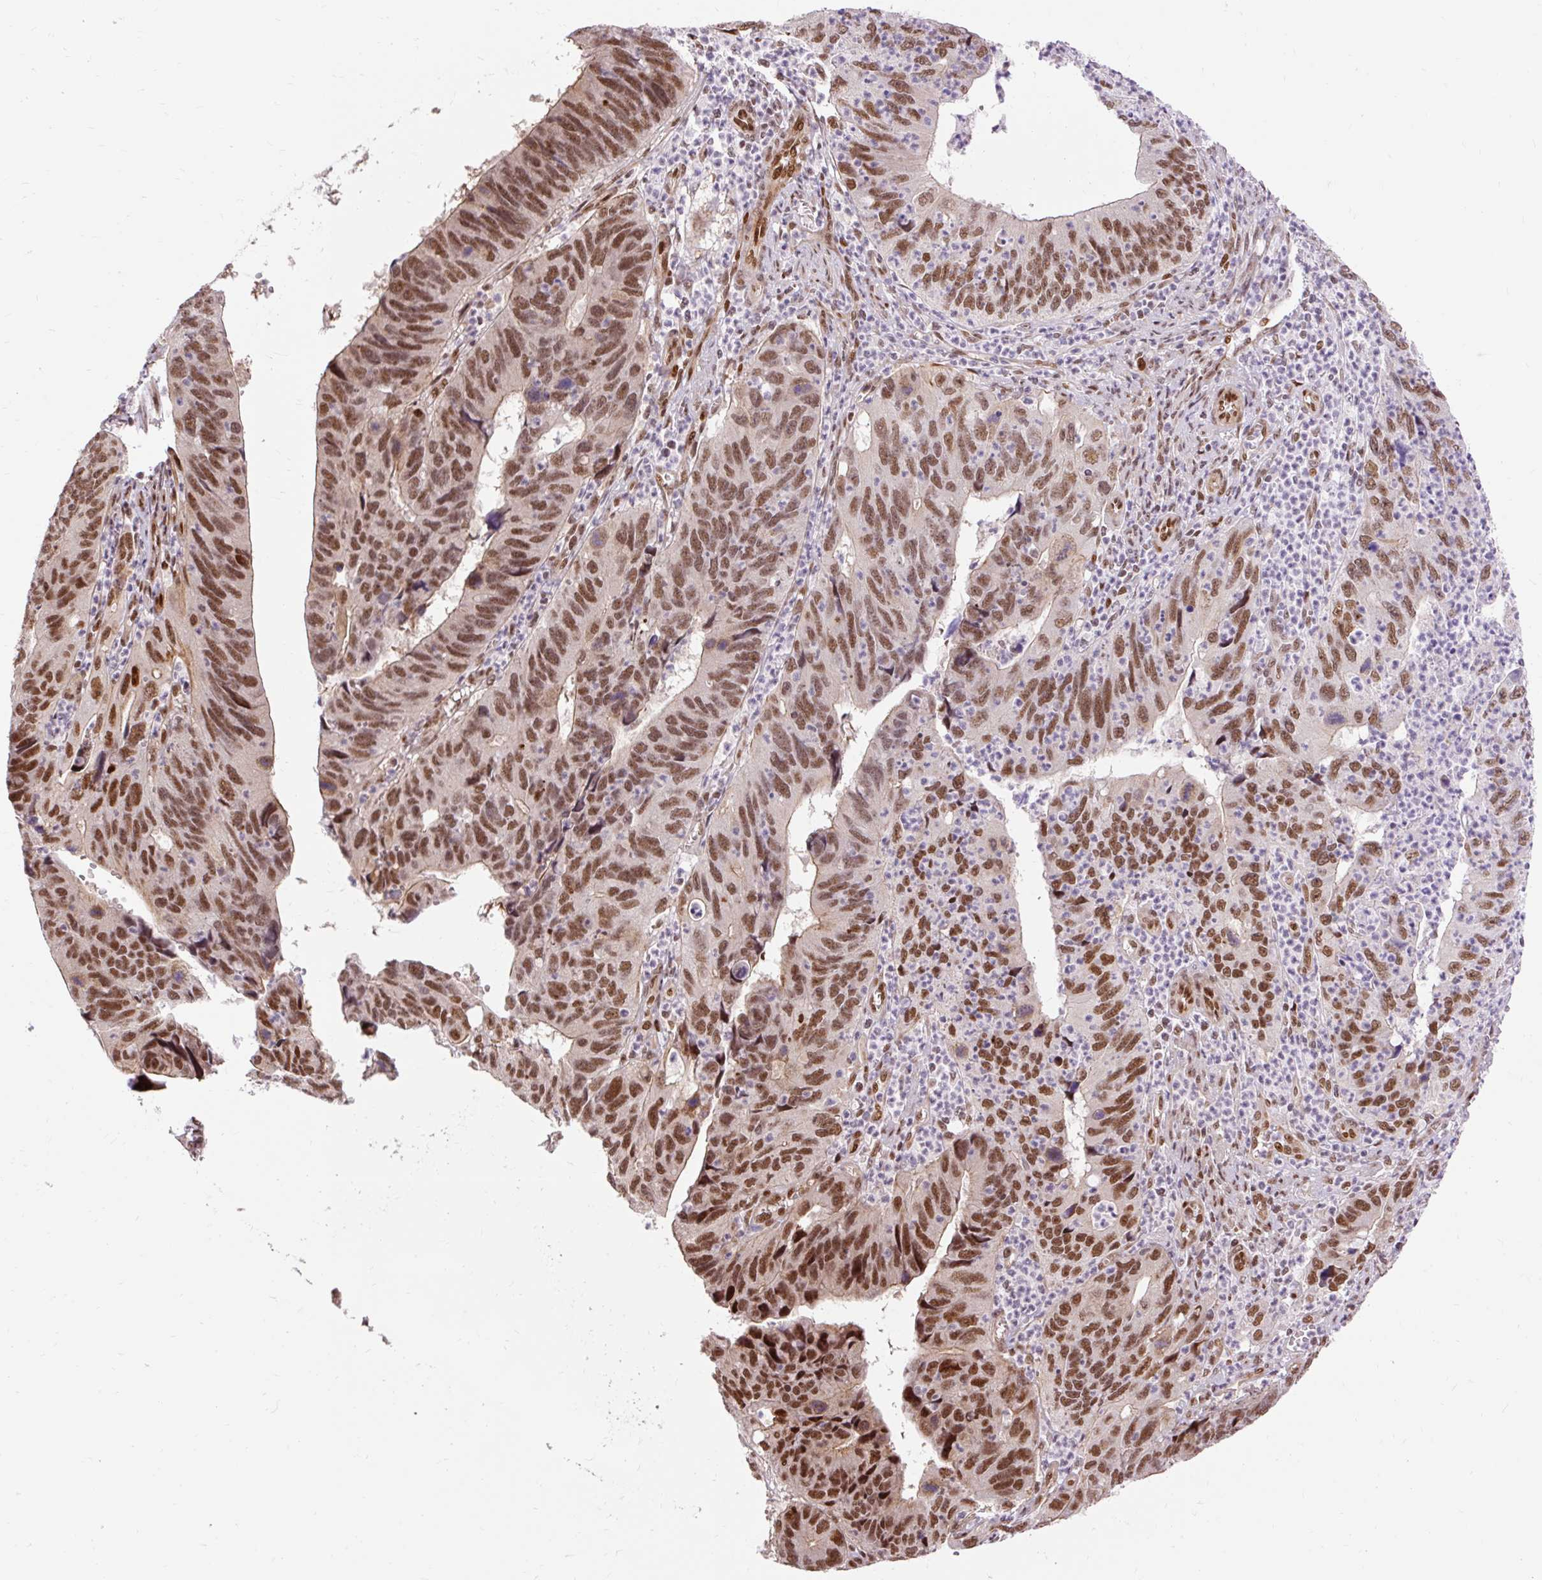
{"staining": {"intensity": "moderate", "quantity": ">75%", "location": "nuclear"}, "tissue": "stomach cancer", "cell_type": "Tumor cells", "image_type": "cancer", "snomed": [{"axis": "morphology", "description": "Adenocarcinoma, NOS"}, {"axis": "topography", "description": "Stomach"}], "caption": "A photomicrograph of stomach cancer stained for a protein exhibits moderate nuclear brown staining in tumor cells.", "gene": "MECOM", "patient": {"sex": "male", "age": 59}}